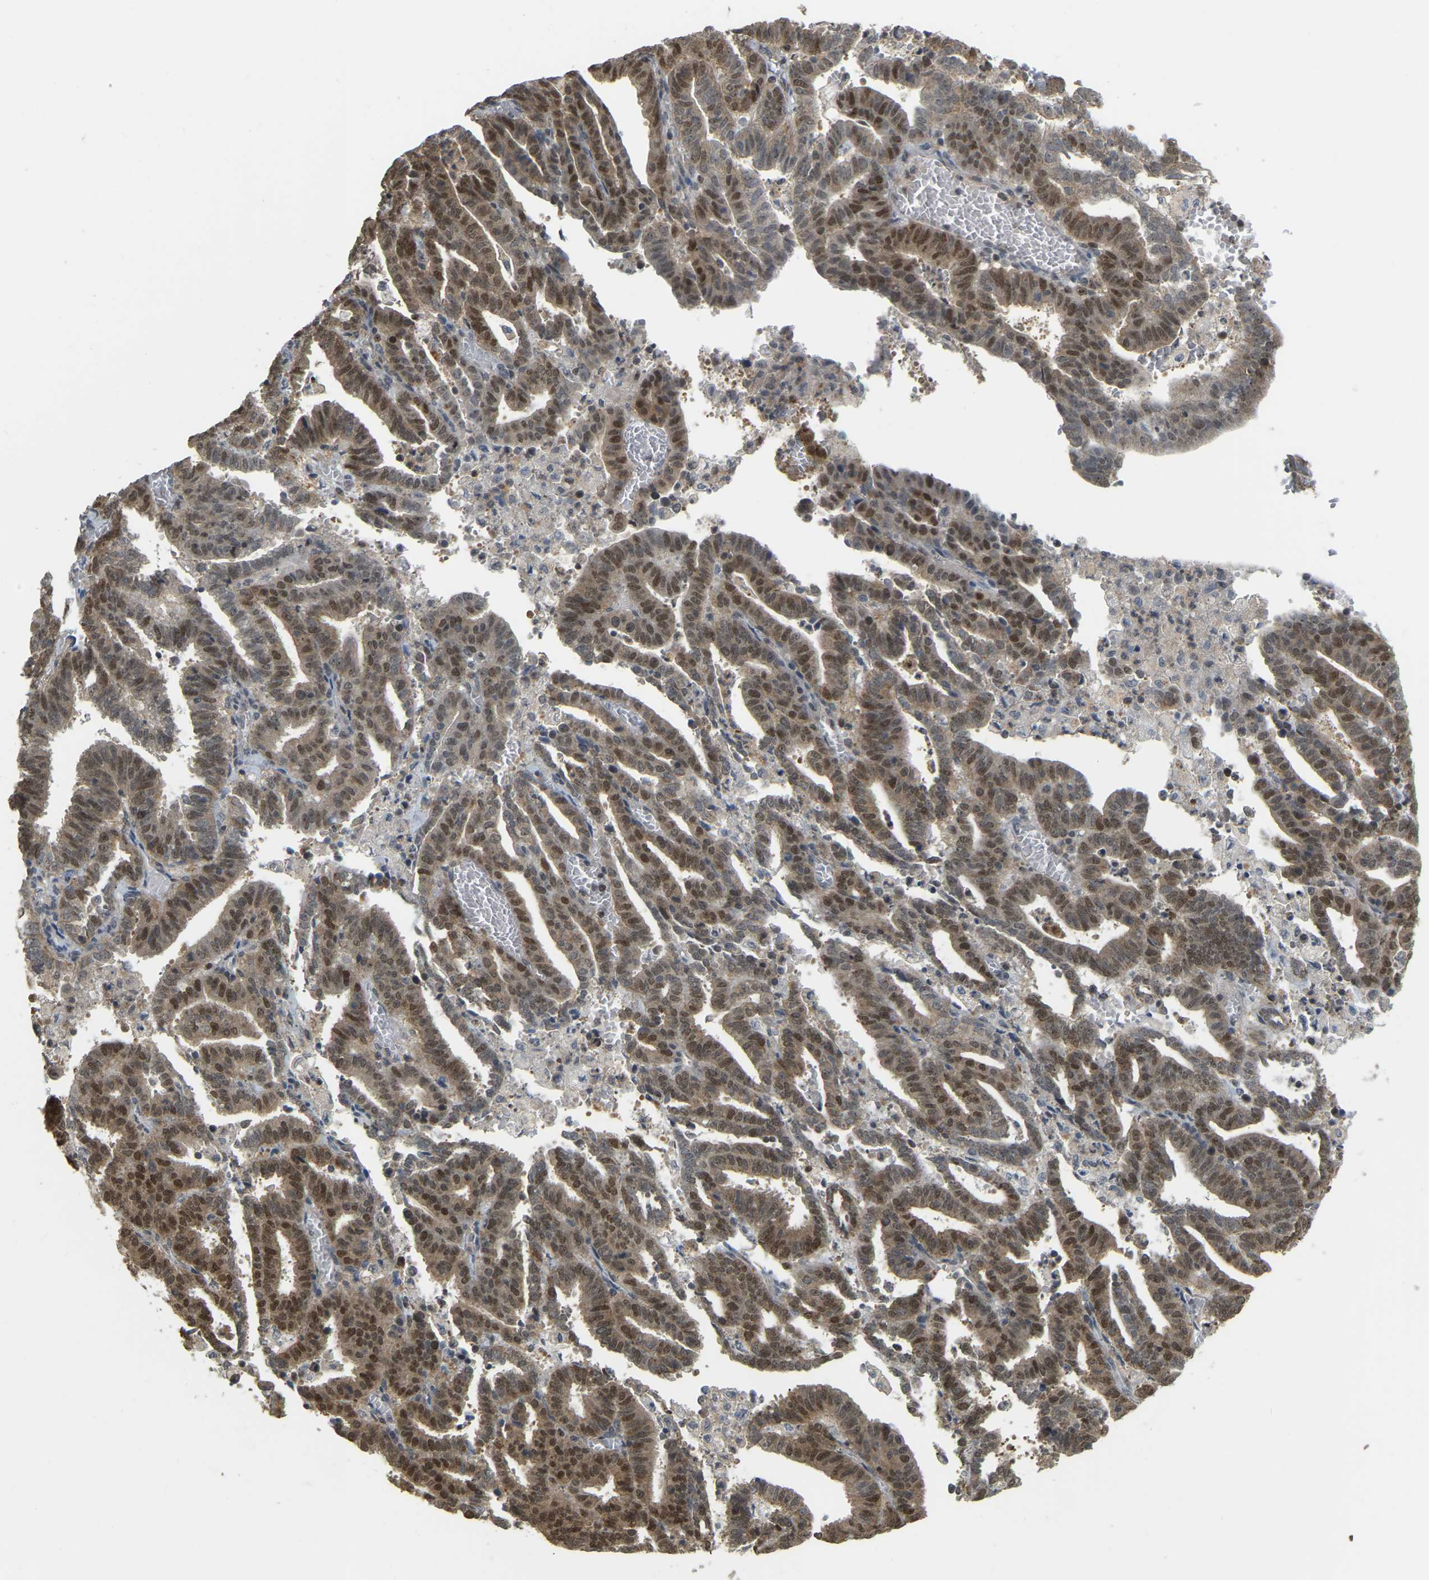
{"staining": {"intensity": "moderate", "quantity": ">75%", "location": "nuclear"}, "tissue": "endometrial cancer", "cell_type": "Tumor cells", "image_type": "cancer", "snomed": [{"axis": "morphology", "description": "Adenocarcinoma, NOS"}, {"axis": "topography", "description": "Uterus"}], "caption": "Endometrial adenocarcinoma was stained to show a protein in brown. There is medium levels of moderate nuclear expression in approximately >75% of tumor cells.", "gene": "BRF2", "patient": {"sex": "female", "age": 83}}